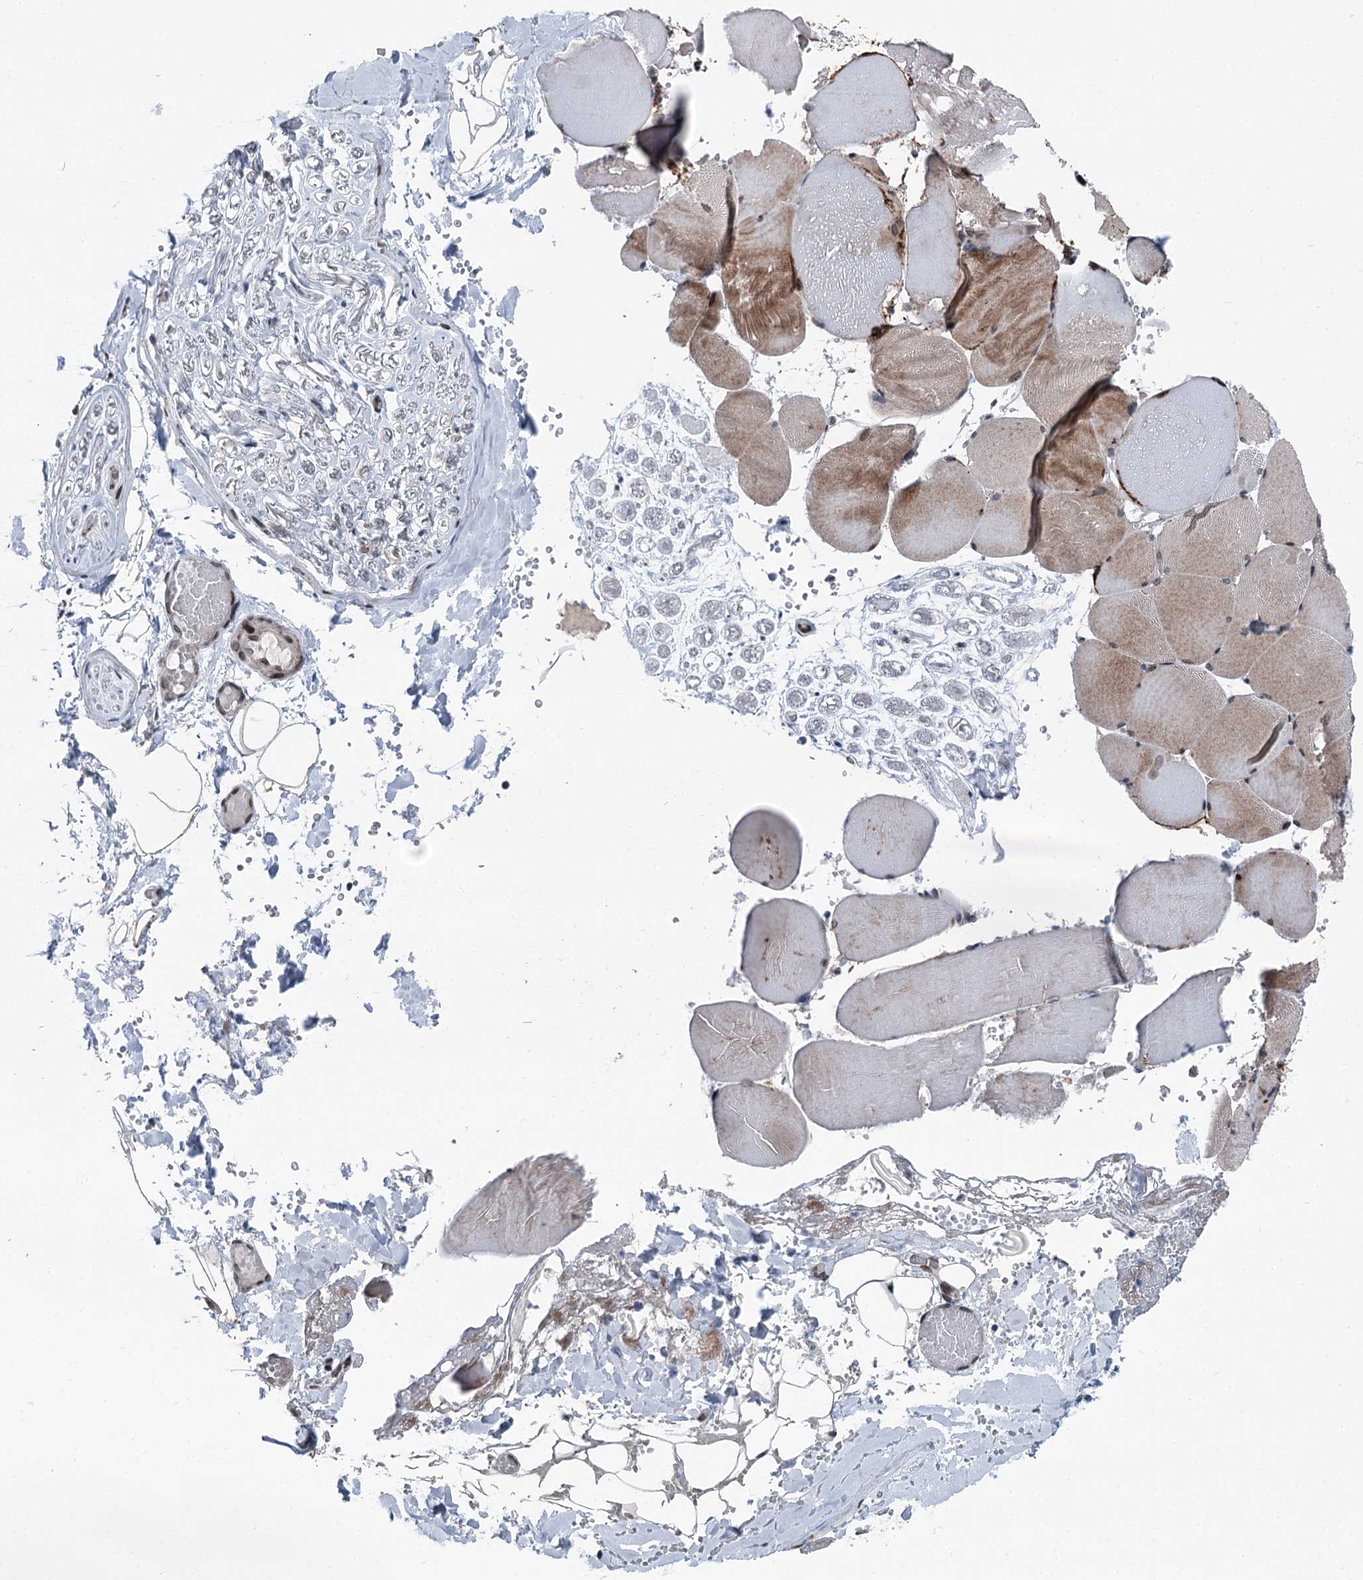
{"staining": {"intensity": "moderate", "quantity": "25%-75%", "location": "cytoplasmic/membranous,nuclear"}, "tissue": "adipose tissue", "cell_type": "Adipocytes", "image_type": "normal", "snomed": [{"axis": "morphology", "description": "Normal tissue, NOS"}, {"axis": "topography", "description": "Skeletal muscle"}, {"axis": "topography", "description": "Peripheral nerve tissue"}], "caption": "A high-resolution image shows immunohistochemistry (IHC) staining of unremarkable adipose tissue, which exhibits moderate cytoplasmic/membranous,nuclear positivity in approximately 25%-75% of adipocytes.", "gene": "MRPL14", "patient": {"sex": "female", "age": 55}}